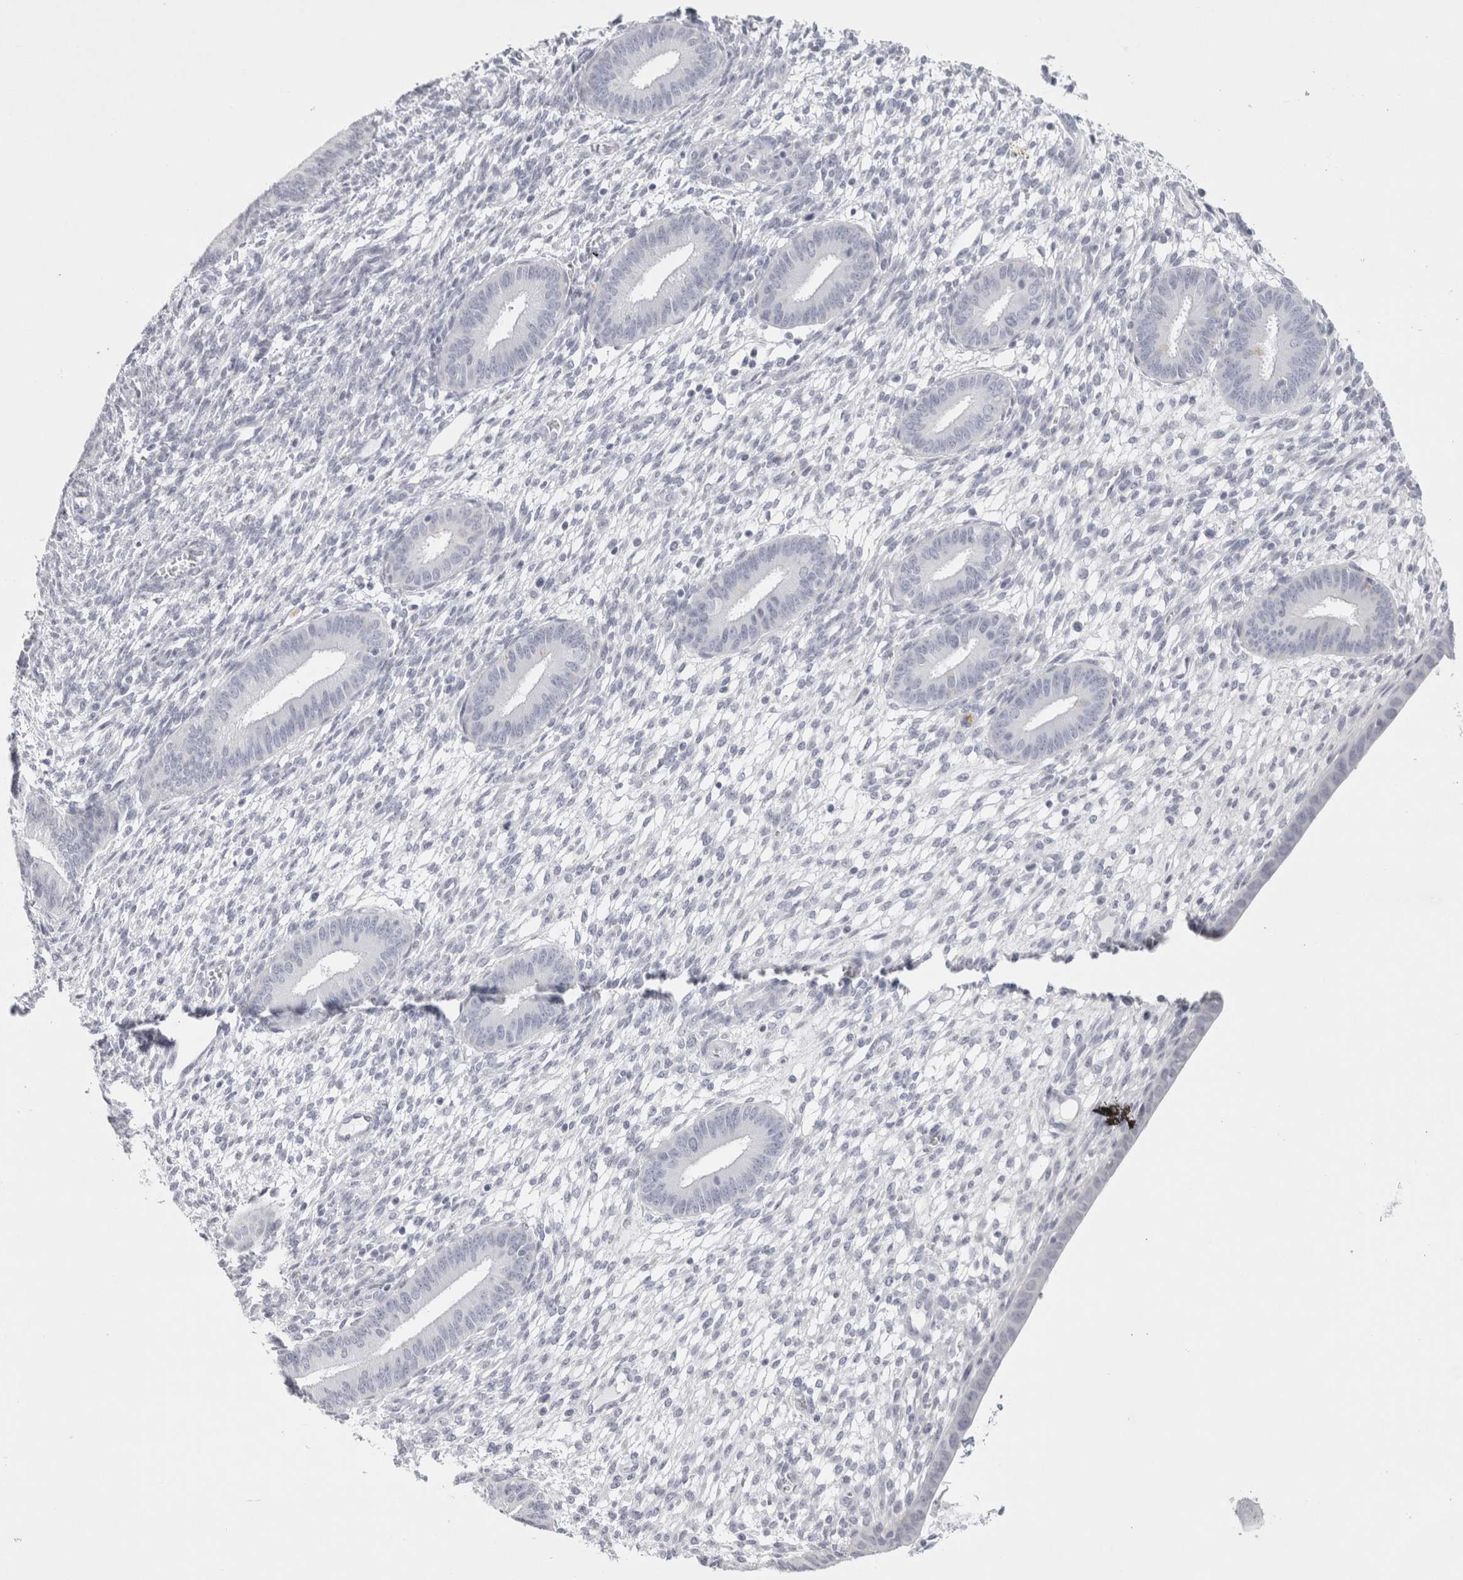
{"staining": {"intensity": "negative", "quantity": "none", "location": "none"}, "tissue": "endometrium", "cell_type": "Cells in endometrial stroma", "image_type": "normal", "snomed": [{"axis": "morphology", "description": "Normal tissue, NOS"}, {"axis": "topography", "description": "Endometrium"}], "caption": "This photomicrograph is of benign endometrium stained with IHC to label a protein in brown with the nuclei are counter-stained blue. There is no staining in cells in endometrial stroma.", "gene": "GARIN1A", "patient": {"sex": "female", "age": 46}}